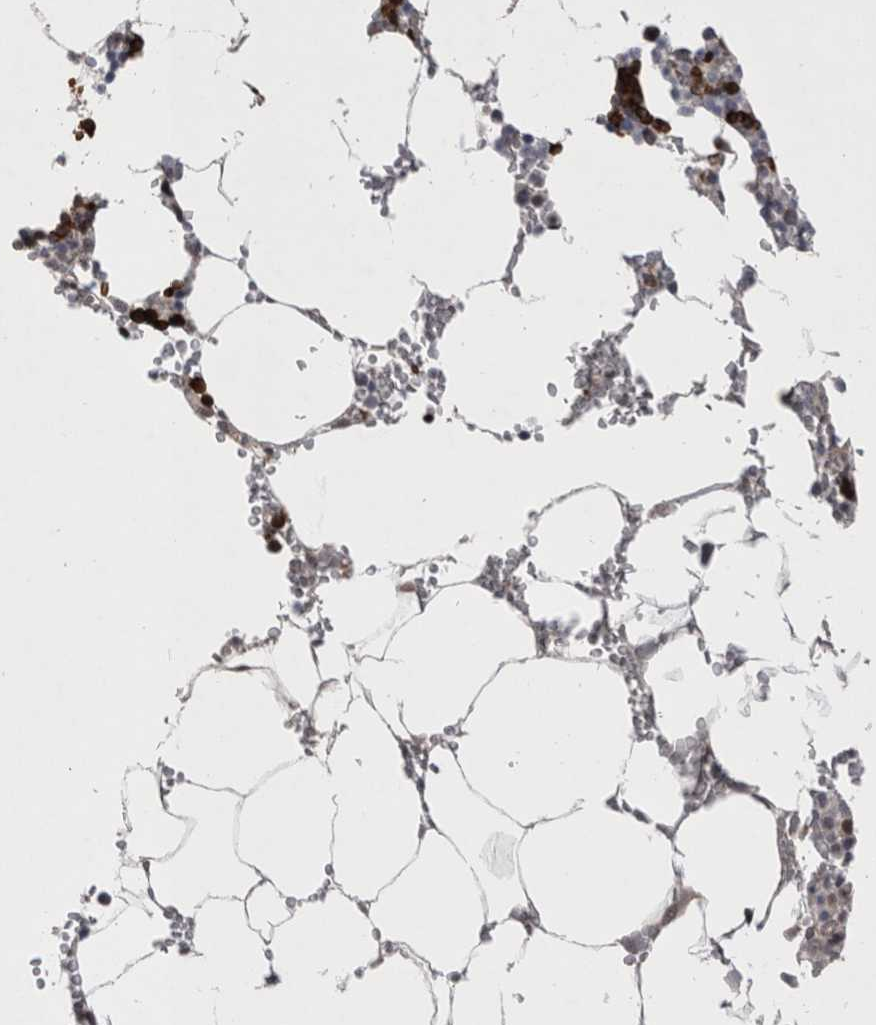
{"staining": {"intensity": "moderate", "quantity": "25%-75%", "location": "cytoplasmic/membranous,nuclear"}, "tissue": "bone marrow", "cell_type": "Hematopoietic cells", "image_type": "normal", "snomed": [{"axis": "morphology", "description": "Normal tissue, NOS"}, {"axis": "topography", "description": "Bone marrow"}], "caption": "Bone marrow stained with IHC reveals moderate cytoplasmic/membranous,nuclear positivity in about 25%-75% of hematopoietic cells.", "gene": "IFI44", "patient": {"sex": "male", "age": 70}}